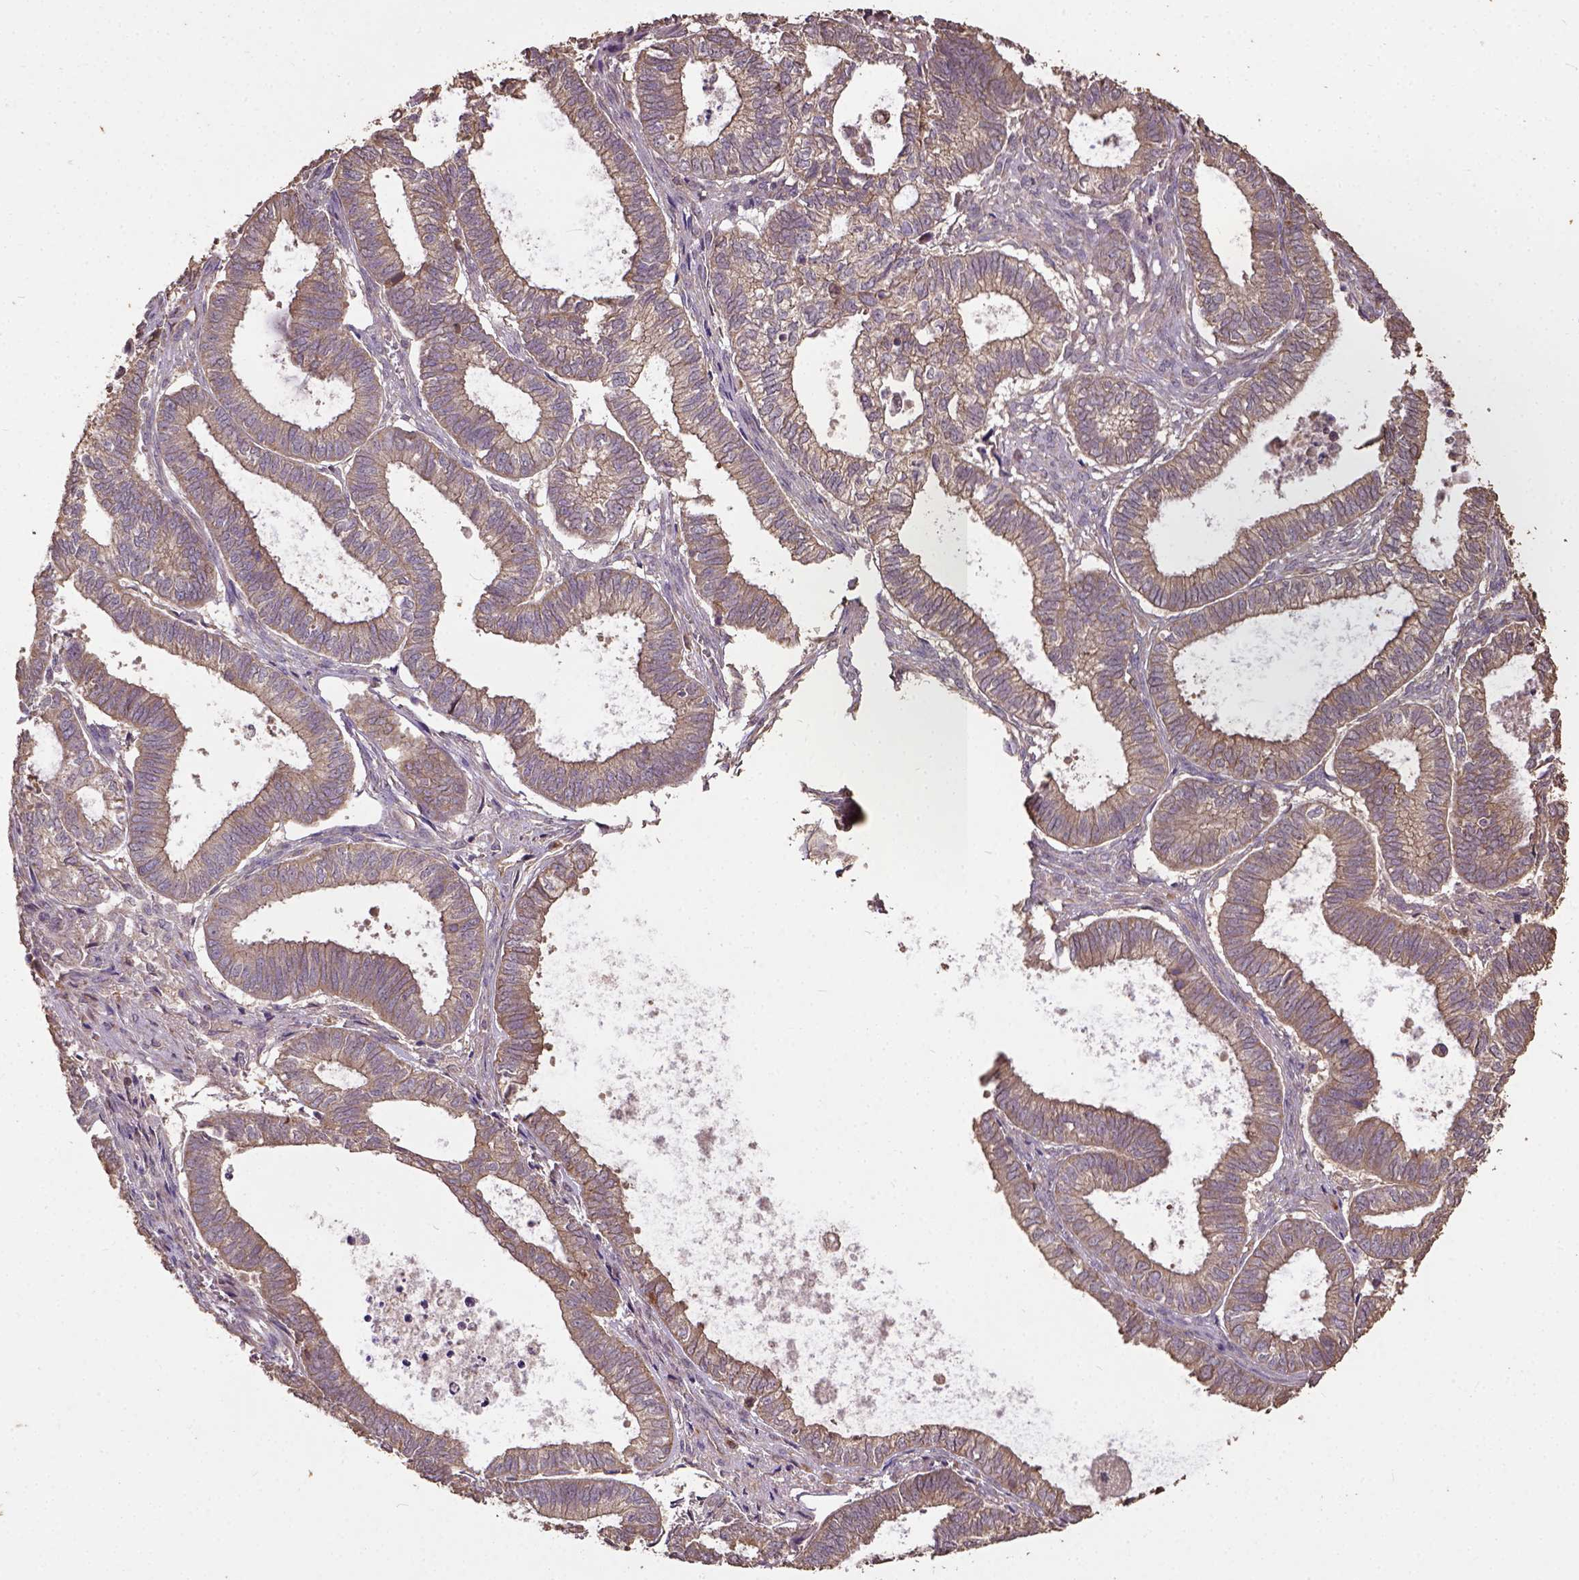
{"staining": {"intensity": "weak", "quantity": ">75%", "location": "cytoplasmic/membranous"}, "tissue": "ovarian cancer", "cell_type": "Tumor cells", "image_type": "cancer", "snomed": [{"axis": "morphology", "description": "Carcinoma, endometroid"}, {"axis": "topography", "description": "Ovary"}], "caption": "Immunohistochemical staining of ovarian cancer (endometroid carcinoma) shows weak cytoplasmic/membranous protein positivity in about >75% of tumor cells.", "gene": "ATP1B3", "patient": {"sex": "female", "age": 64}}